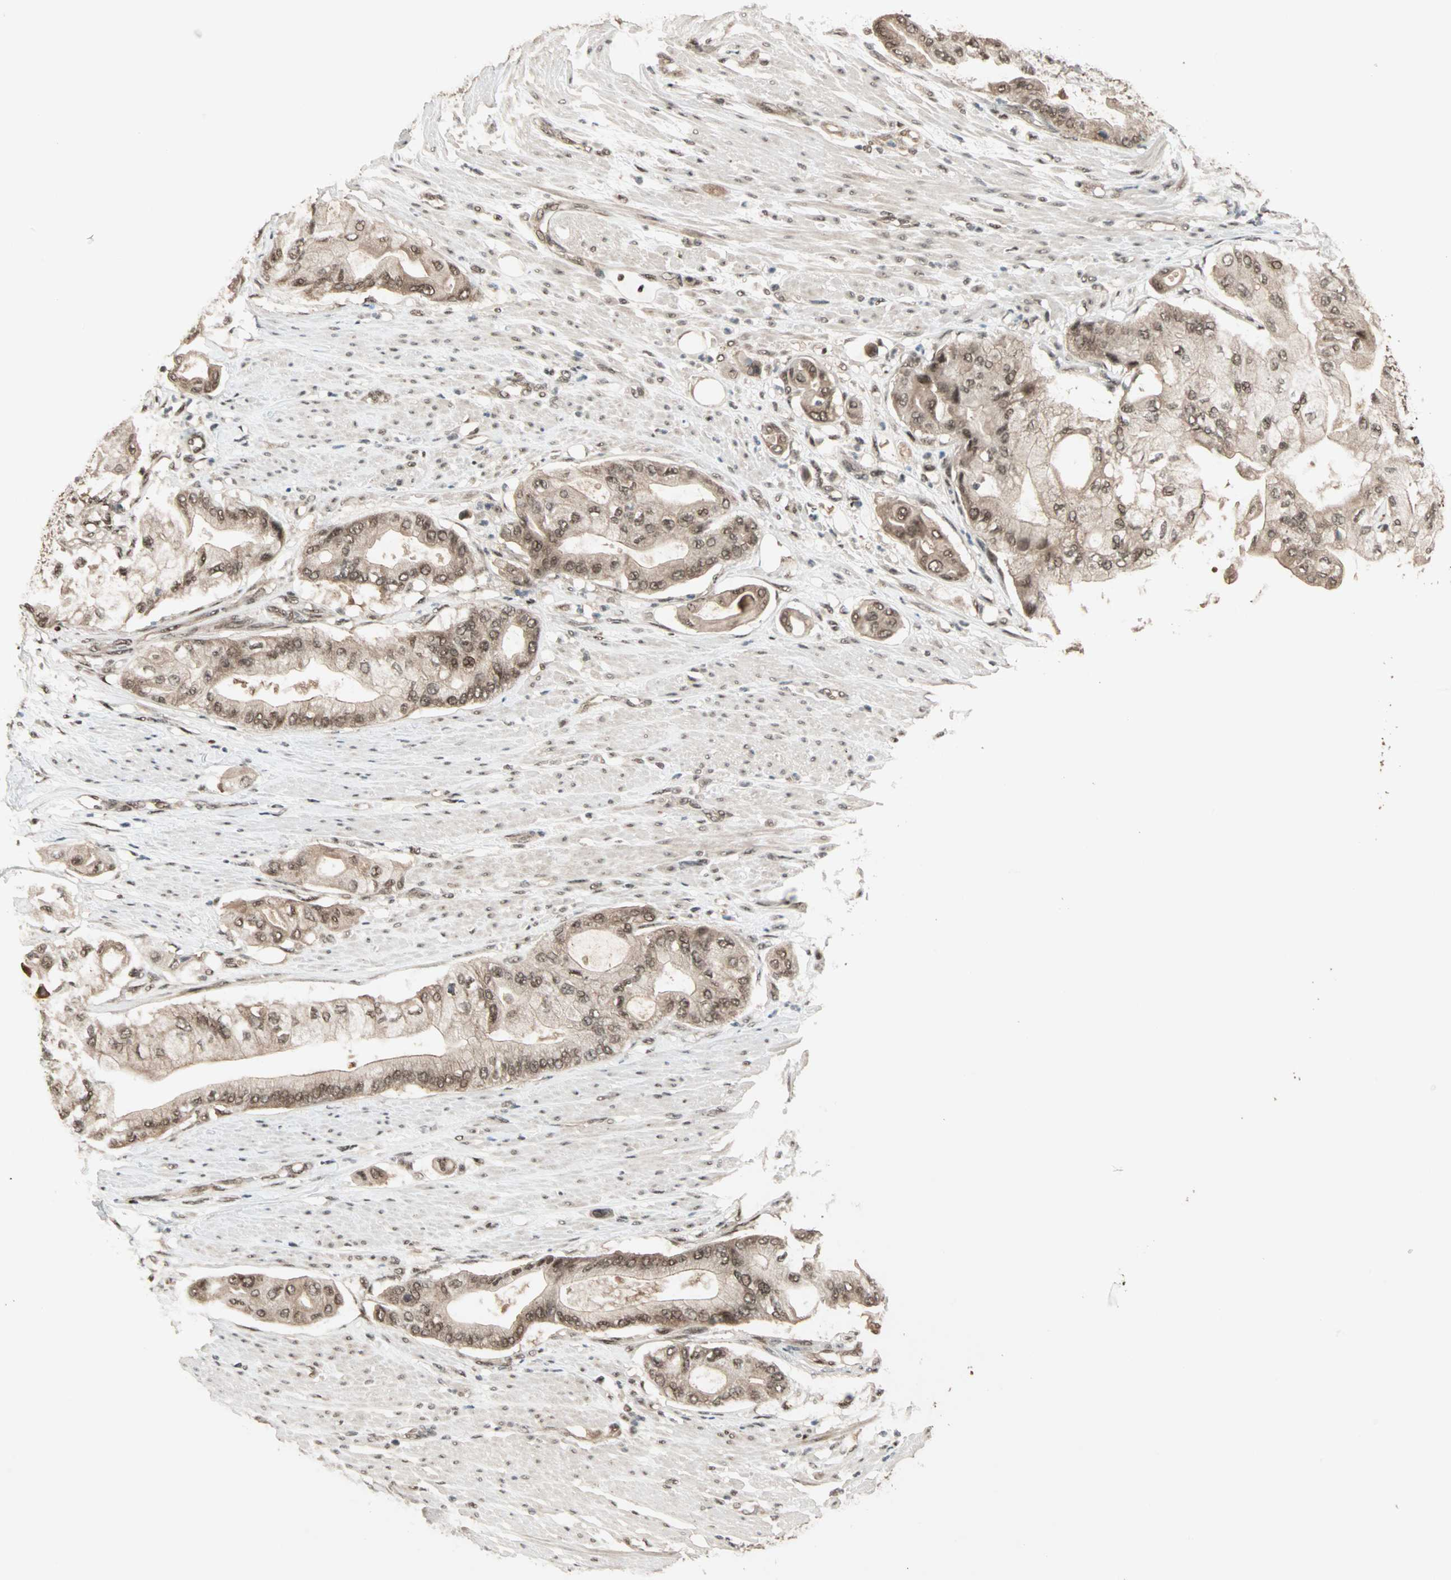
{"staining": {"intensity": "moderate", "quantity": ">75%", "location": "cytoplasmic/membranous,nuclear"}, "tissue": "pancreatic cancer", "cell_type": "Tumor cells", "image_type": "cancer", "snomed": [{"axis": "morphology", "description": "Adenocarcinoma, NOS"}, {"axis": "morphology", "description": "Adenocarcinoma, metastatic, NOS"}, {"axis": "topography", "description": "Lymph node"}, {"axis": "topography", "description": "Pancreas"}, {"axis": "topography", "description": "Duodenum"}], "caption": "Immunohistochemical staining of pancreatic cancer (adenocarcinoma) reveals medium levels of moderate cytoplasmic/membranous and nuclear staining in about >75% of tumor cells.", "gene": "ZNF44", "patient": {"sex": "female", "age": 64}}